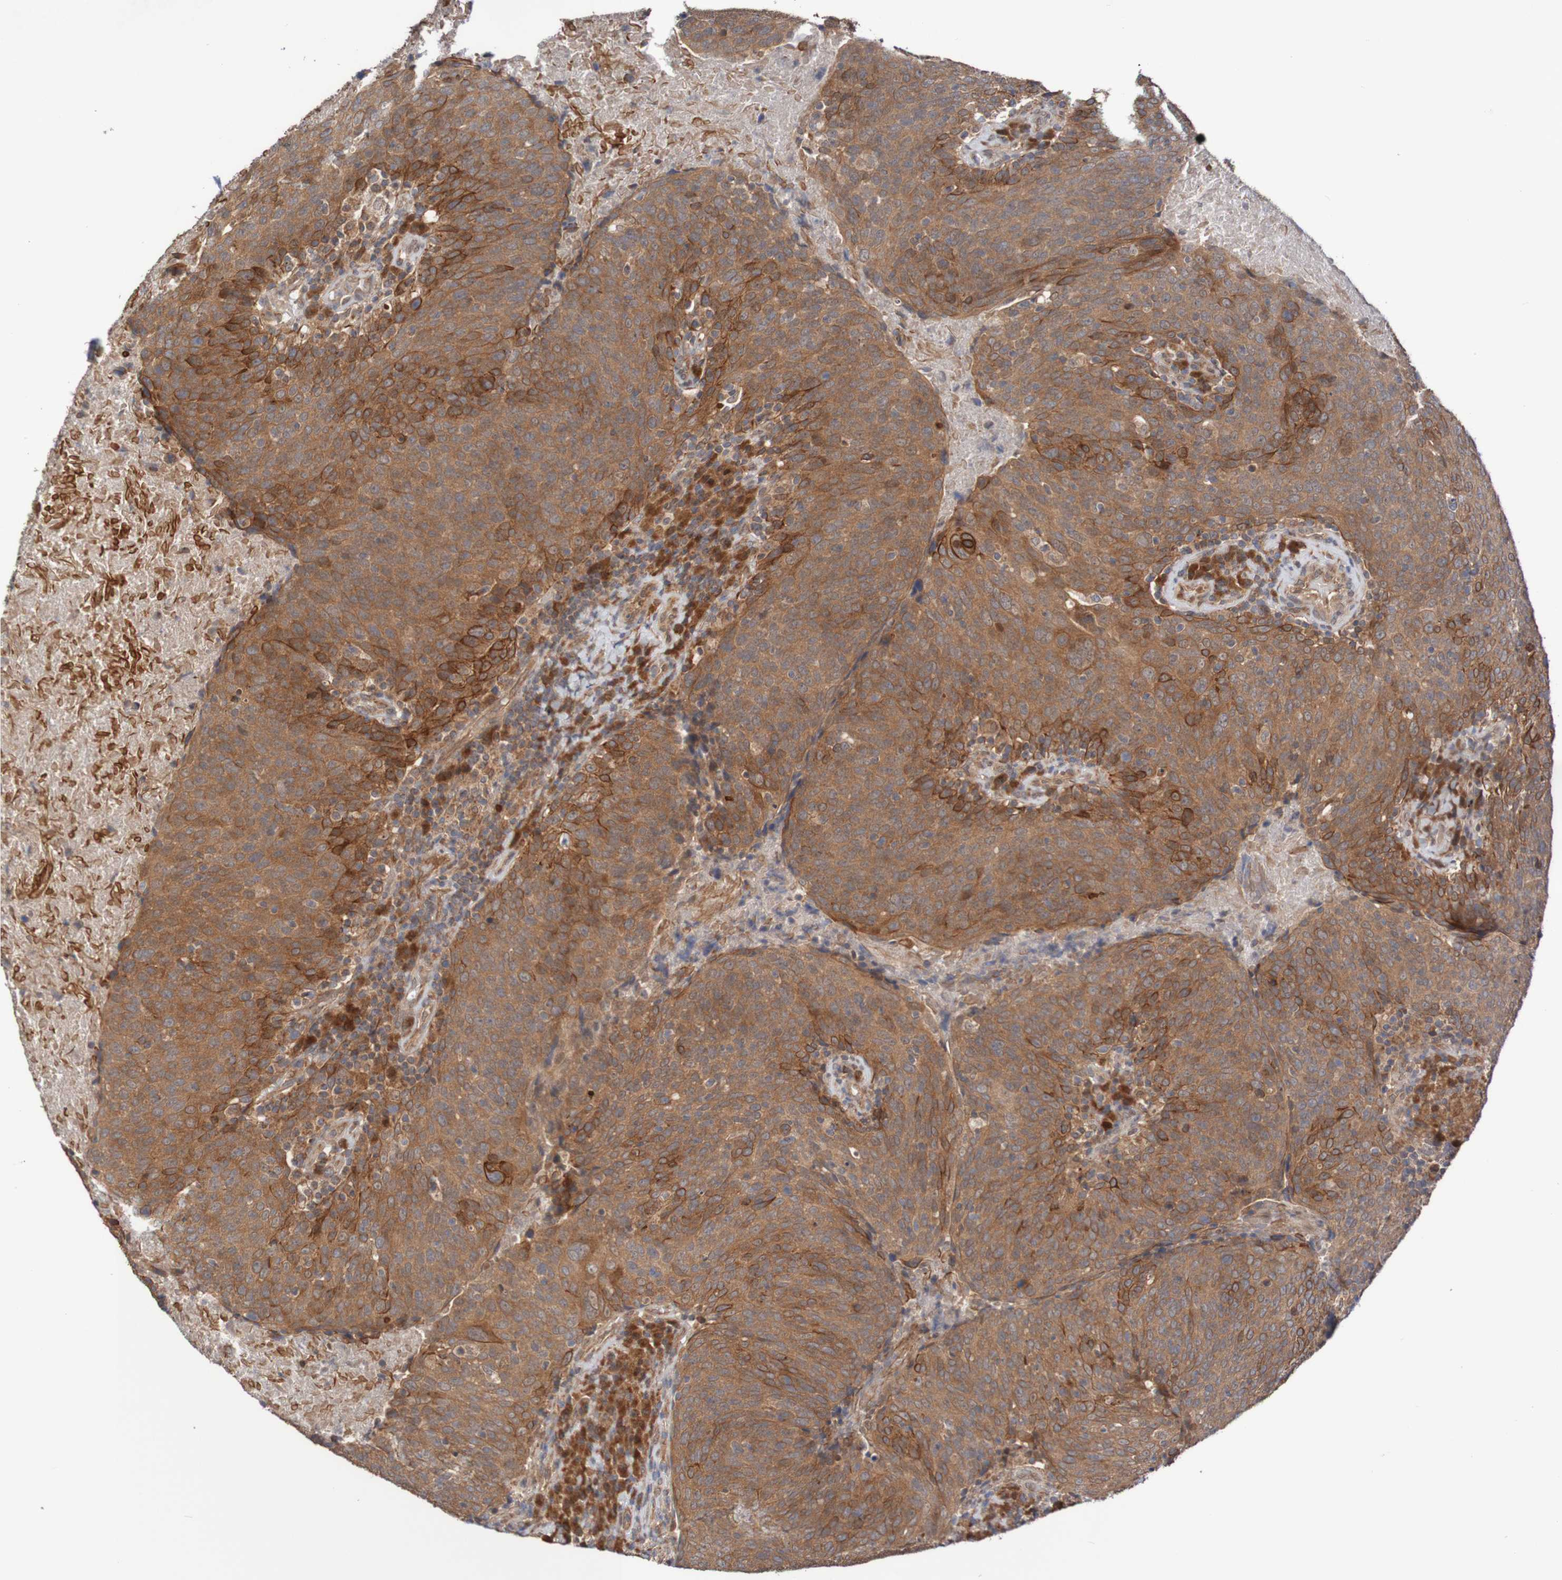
{"staining": {"intensity": "moderate", "quantity": ">75%", "location": "cytoplasmic/membranous"}, "tissue": "head and neck cancer", "cell_type": "Tumor cells", "image_type": "cancer", "snomed": [{"axis": "morphology", "description": "Squamous cell carcinoma, NOS"}, {"axis": "morphology", "description": "Squamous cell carcinoma, metastatic, NOS"}, {"axis": "topography", "description": "Lymph node"}, {"axis": "topography", "description": "Head-Neck"}], "caption": "Protein expression by immunohistochemistry (IHC) exhibits moderate cytoplasmic/membranous positivity in approximately >75% of tumor cells in head and neck metastatic squamous cell carcinoma.", "gene": "PHPT1", "patient": {"sex": "male", "age": 62}}